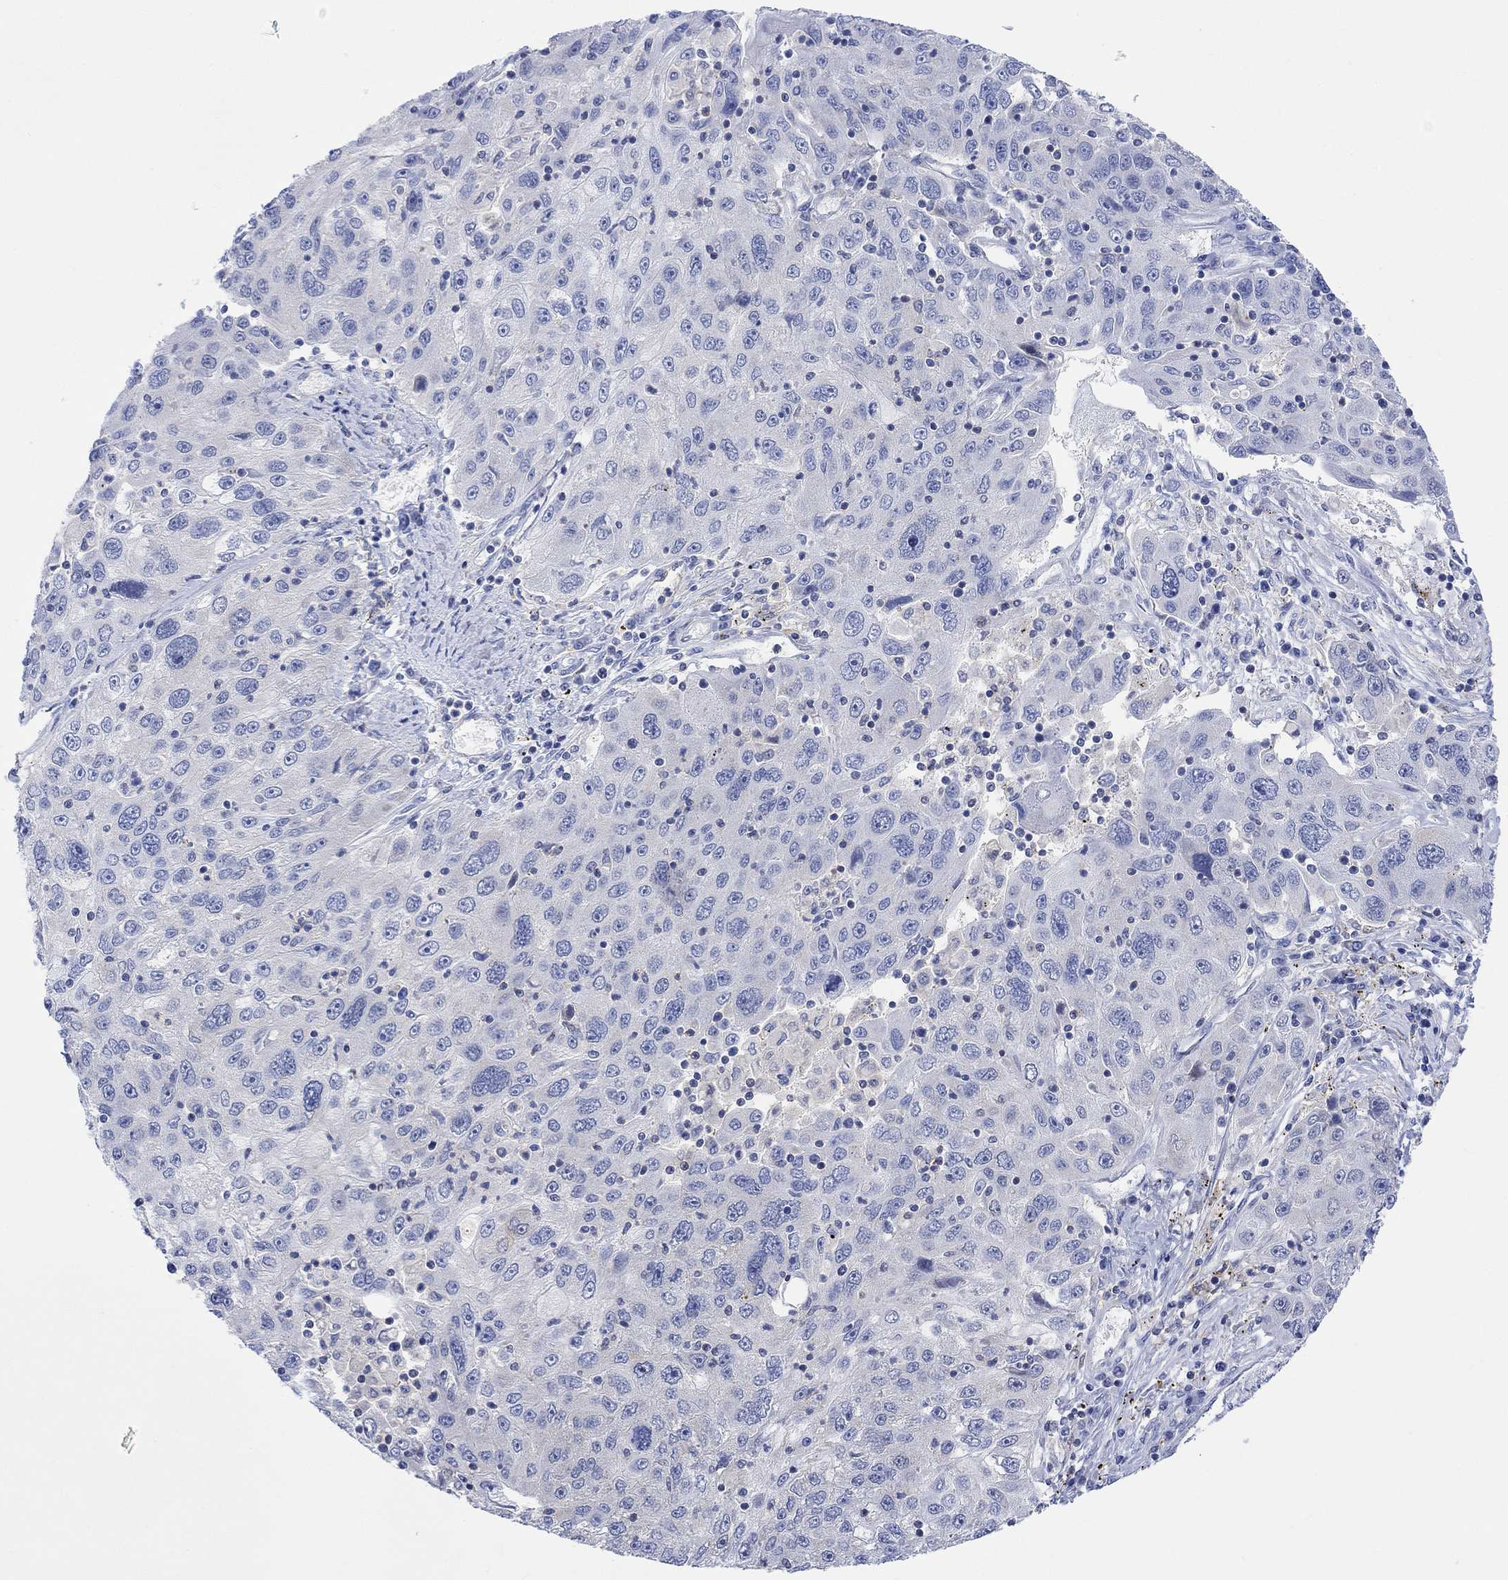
{"staining": {"intensity": "negative", "quantity": "none", "location": "none"}, "tissue": "stomach cancer", "cell_type": "Tumor cells", "image_type": "cancer", "snomed": [{"axis": "morphology", "description": "Adenocarcinoma, NOS"}, {"axis": "topography", "description": "Stomach"}], "caption": "The histopathology image shows no significant expression in tumor cells of stomach cancer.", "gene": "ARSK", "patient": {"sex": "male", "age": 56}}